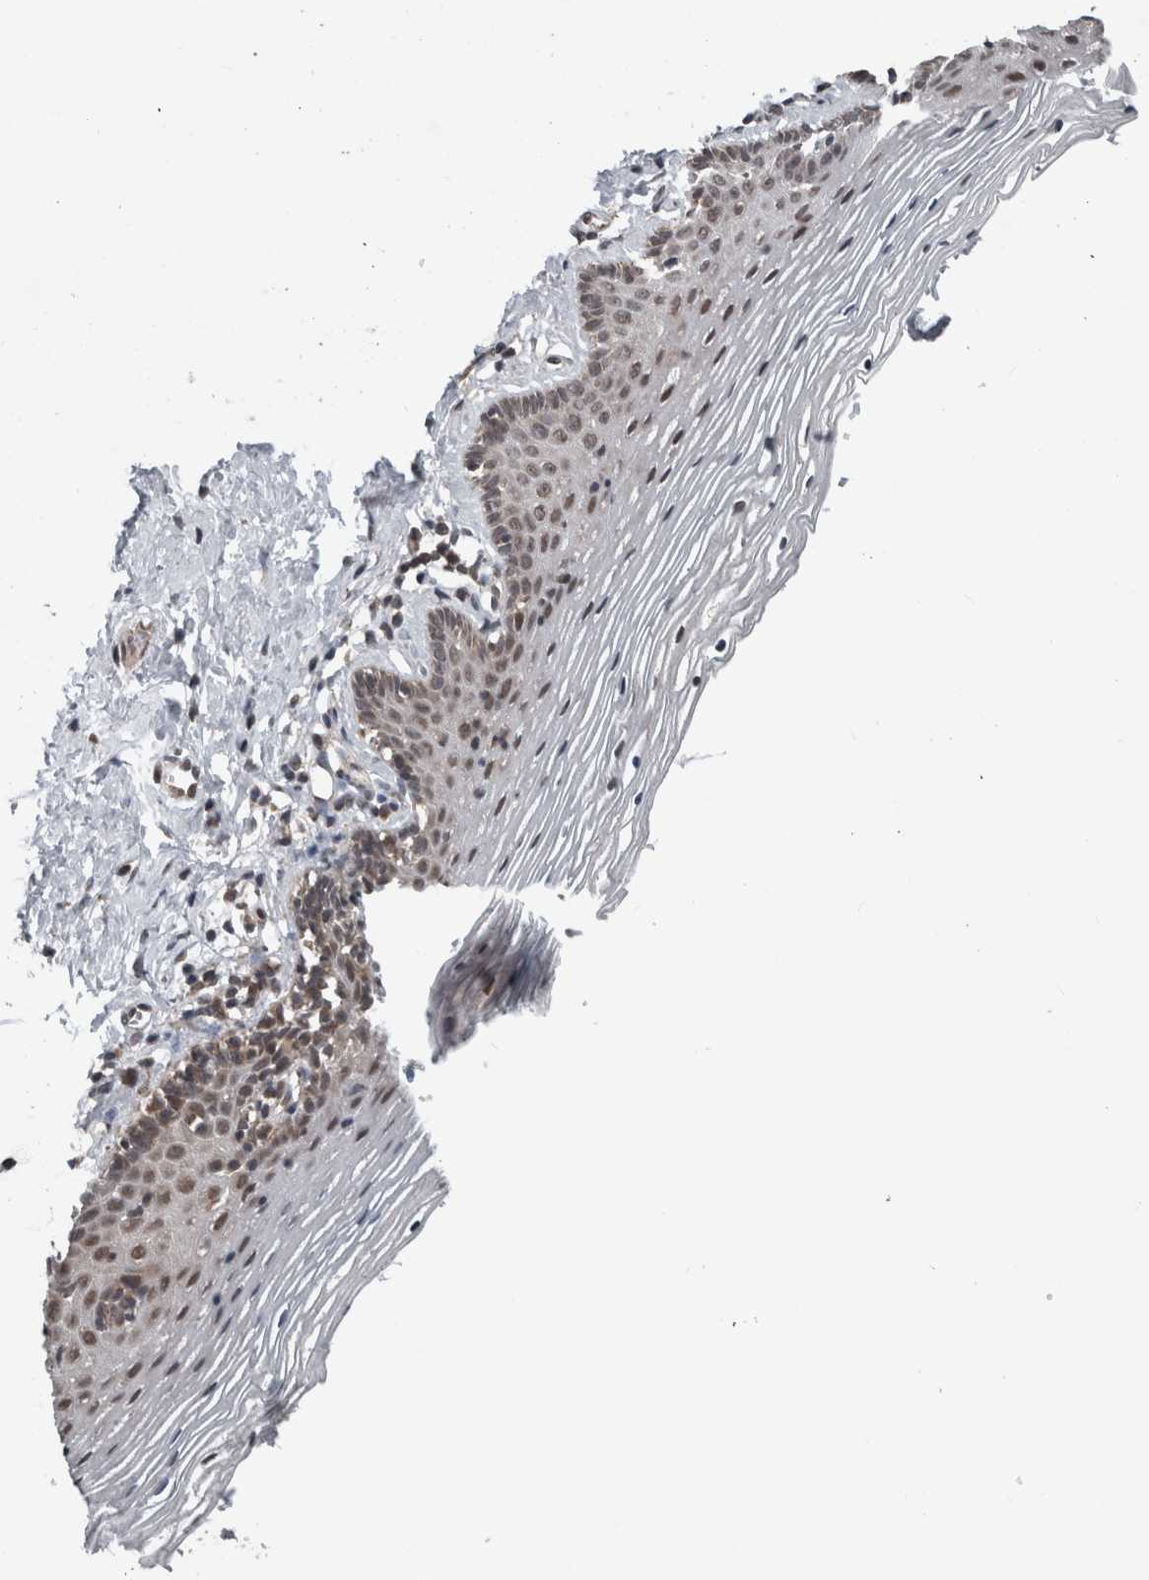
{"staining": {"intensity": "moderate", "quantity": ">75%", "location": "nuclear"}, "tissue": "vagina", "cell_type": "Squamous epithelial cells", "image_type": "normal", "snomed": [{"axis": "morphology", "description": "Normal tissue, NOS"}, {"axis": "topography", "description": "Vagina"}], "caption": "Squamous epithelial cells show medium levels of moderate nuclear expression in approximately >75% of cells in benign vagina.", "gene": "ENY2", "patient": {"sex": "female", "age": 32}}